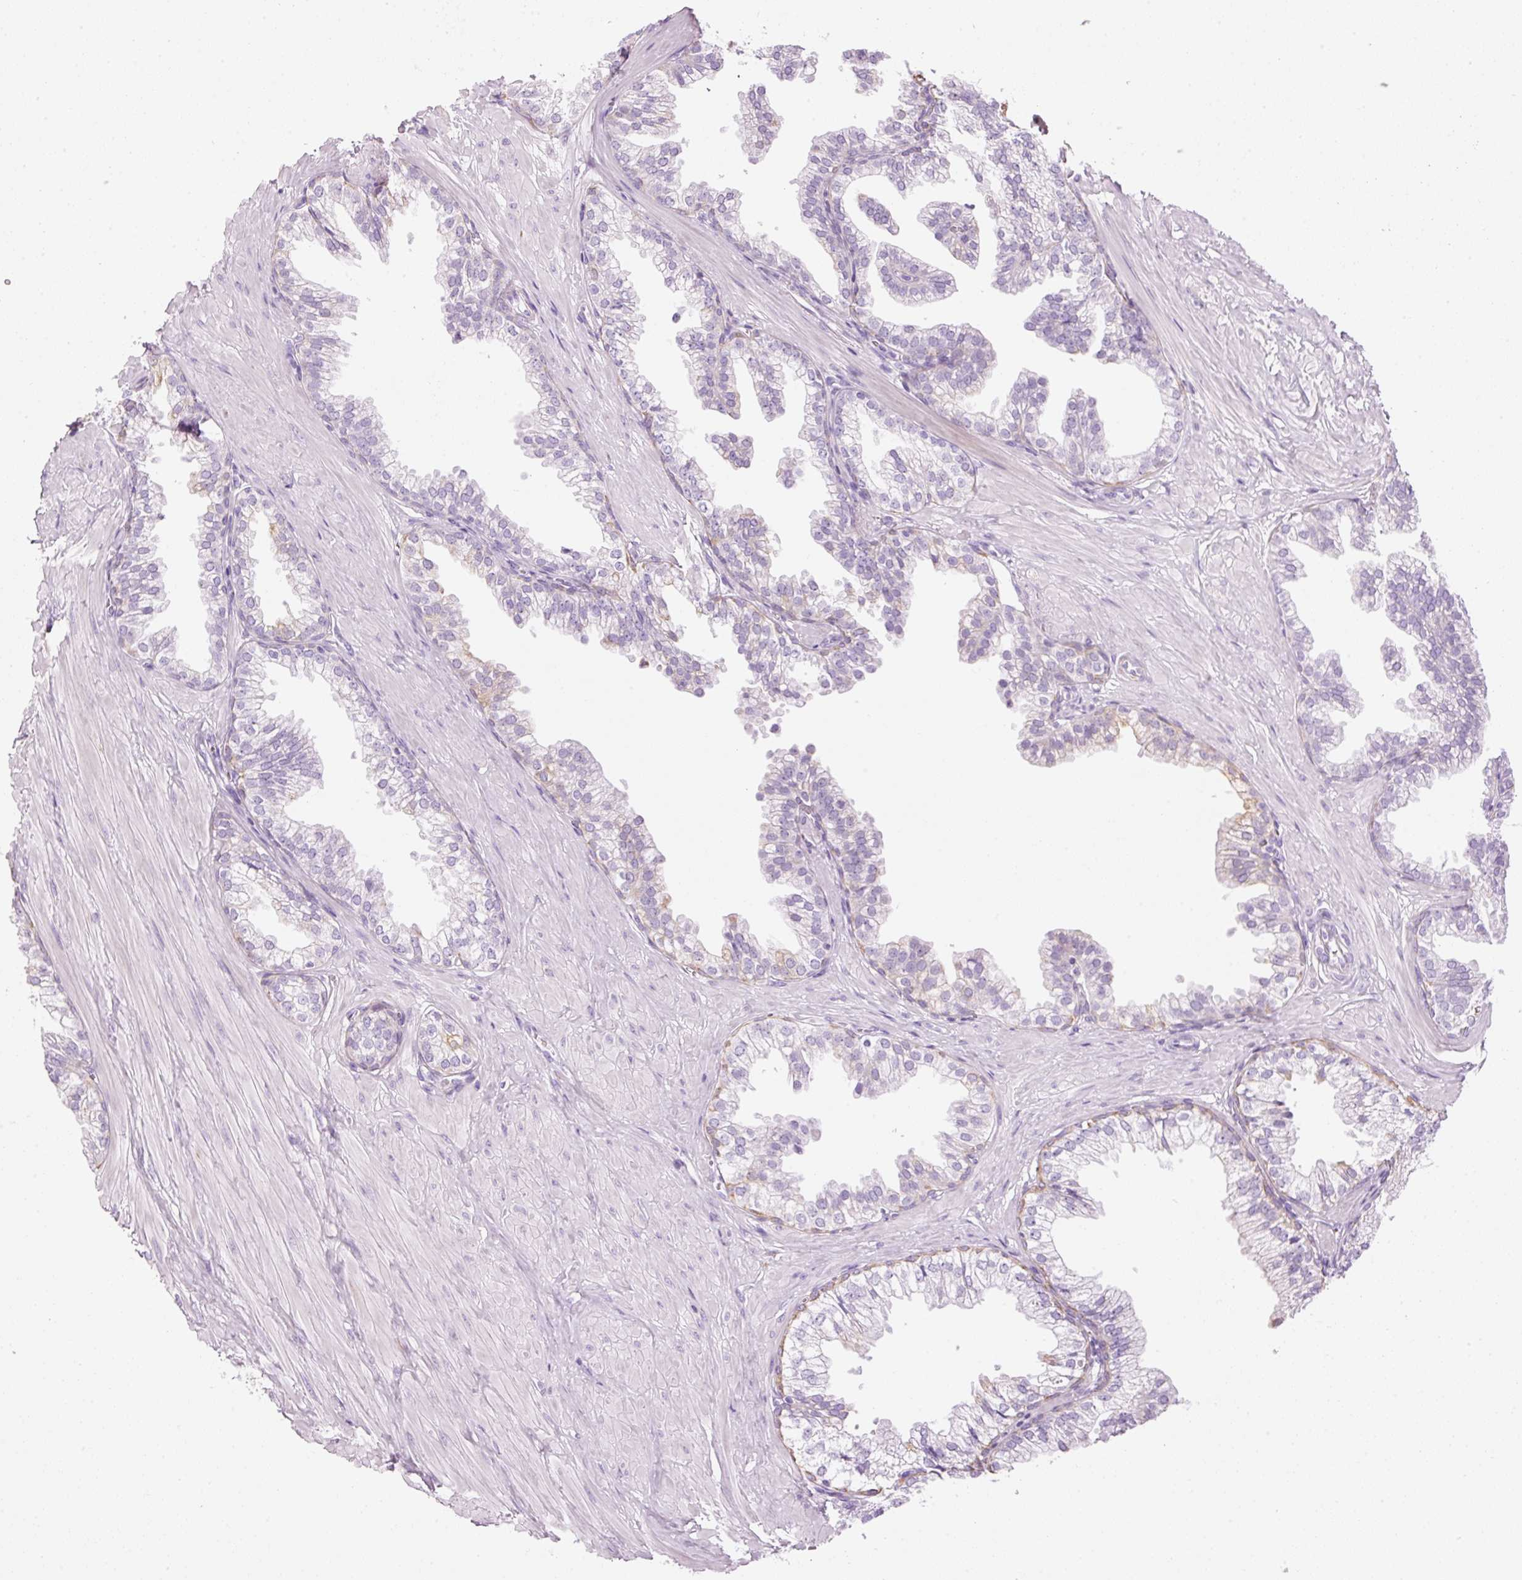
{"staining": {"intensity": "moderate", "quantity": "<25%", "location": "cytoplasmic/membranous"}, "tissue": "prostate", "cell_type": "Glandular cells", "image_type": "normal", "snomed": [{"axis": "morphology", "description": "Normal tissue, NOS"}, {"axis": "topography", "description": "Prostate"}, {"axis": "topography", "description": "Peripheral nerve tissue"}], "caption": "Prostate stained with DAB (3,3'-diaminobenzidine) IHC shows low levels of moderate cytoplasmic/membranous expression in about <25% of glandular cells.", "gene": "CARD16", "patient": {"sex": "male", "age": 55}}